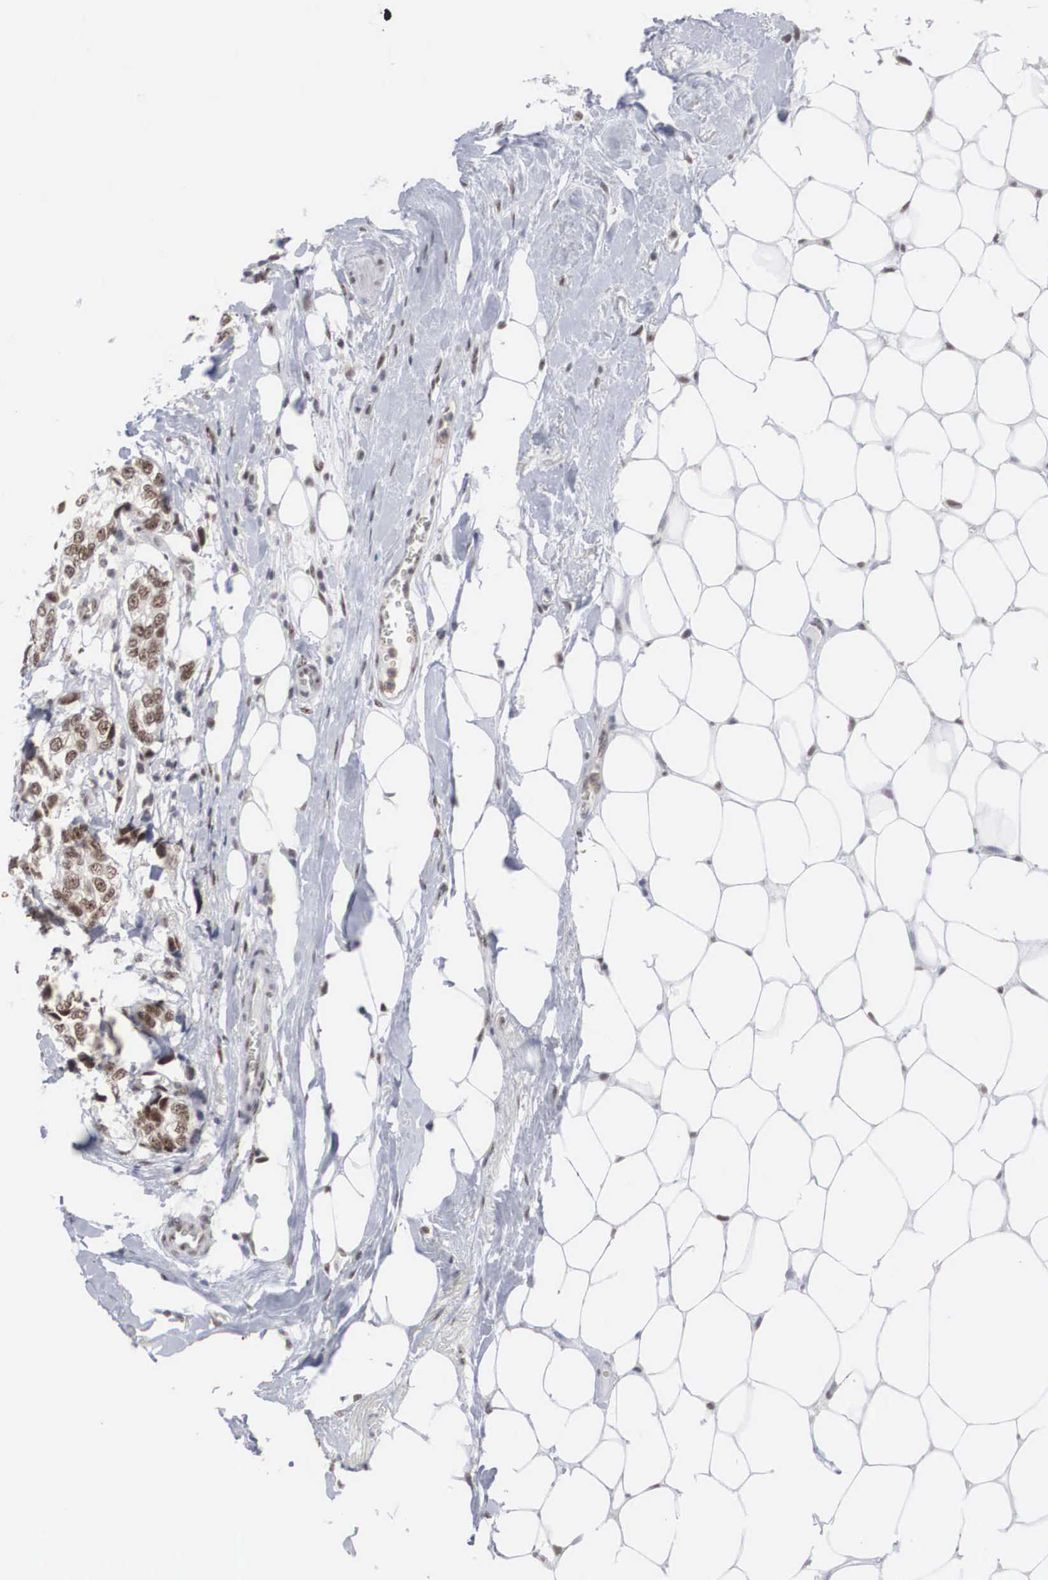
{"staining": {"intensity": "moderate", "quantity": ">75%", "location": "nuclear"}, "tissue": "breast cancer", "cell_type": "Tumor cells", "image_type": "cancer", "snomed": [{"axis": "morphology", "description": "Duct carcinoma"}, {"axis": "topography", "description": "Breast"}], "caption": "Immunohistochemical staining of infiltrating ductal carcinoma (breast) shows medium levels of moderate nuclear protein positivity in about >75% of tumor cells.", "gene": "AUTS2", "patient": {"sex": "female", "age": 68}}